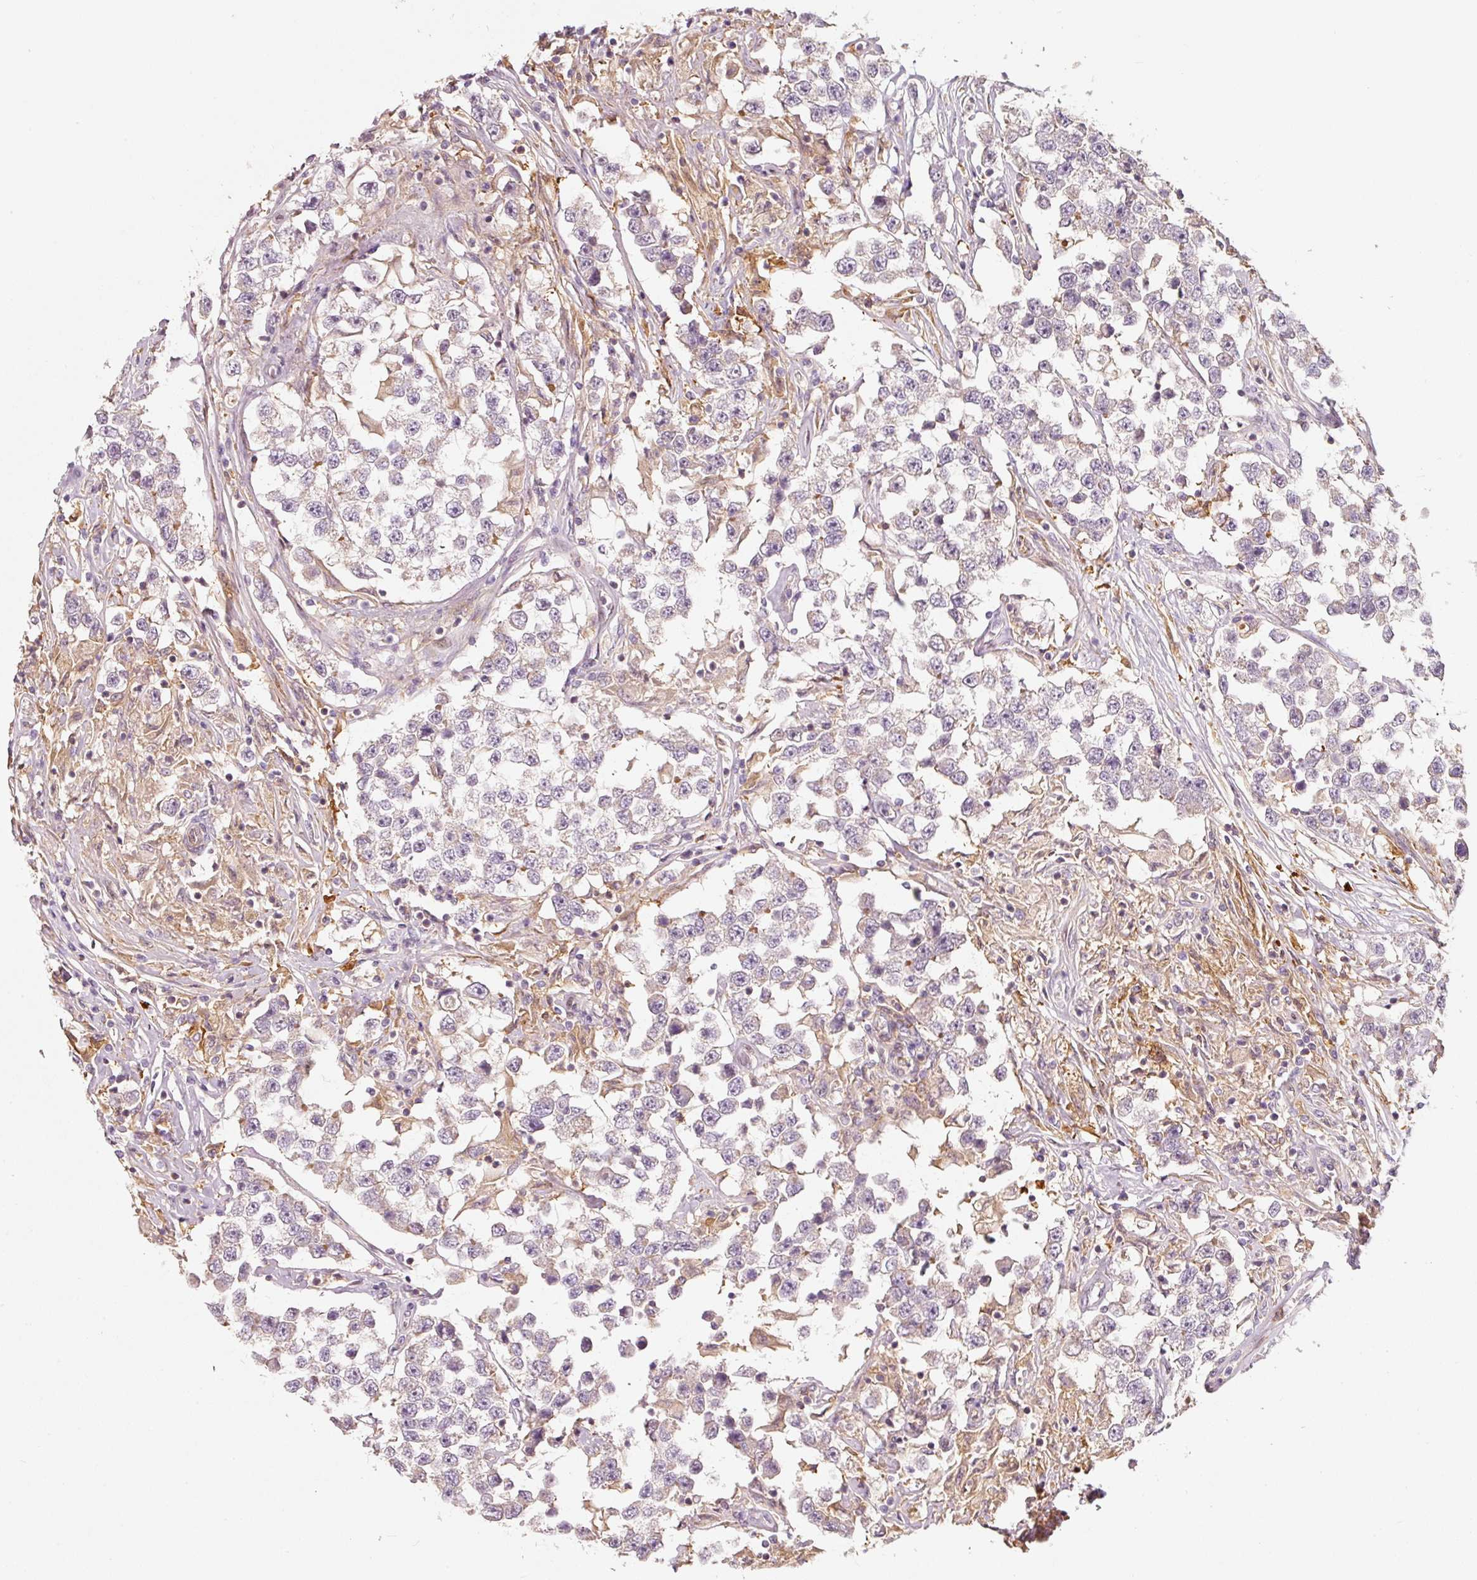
{"staining": {"intensity": "negative", "quantity": "none", "location": "none"}, "tissue": "testis cancer", "cell_type": "Tumor cells", "image_type": "cancer", "snomed": [{"axis": "morphology", "description": "Seminoma, NOS"}, {"axis": "topography", "description": "Testis"}], "caption": "Immunohistochemistry photomicrograph of human seminoma (testis) stained for a protein (brown), which displays no positivity in tumor cells.", "gene": "IQGAP2", "patient": {"sex": "male", "age": 46}}